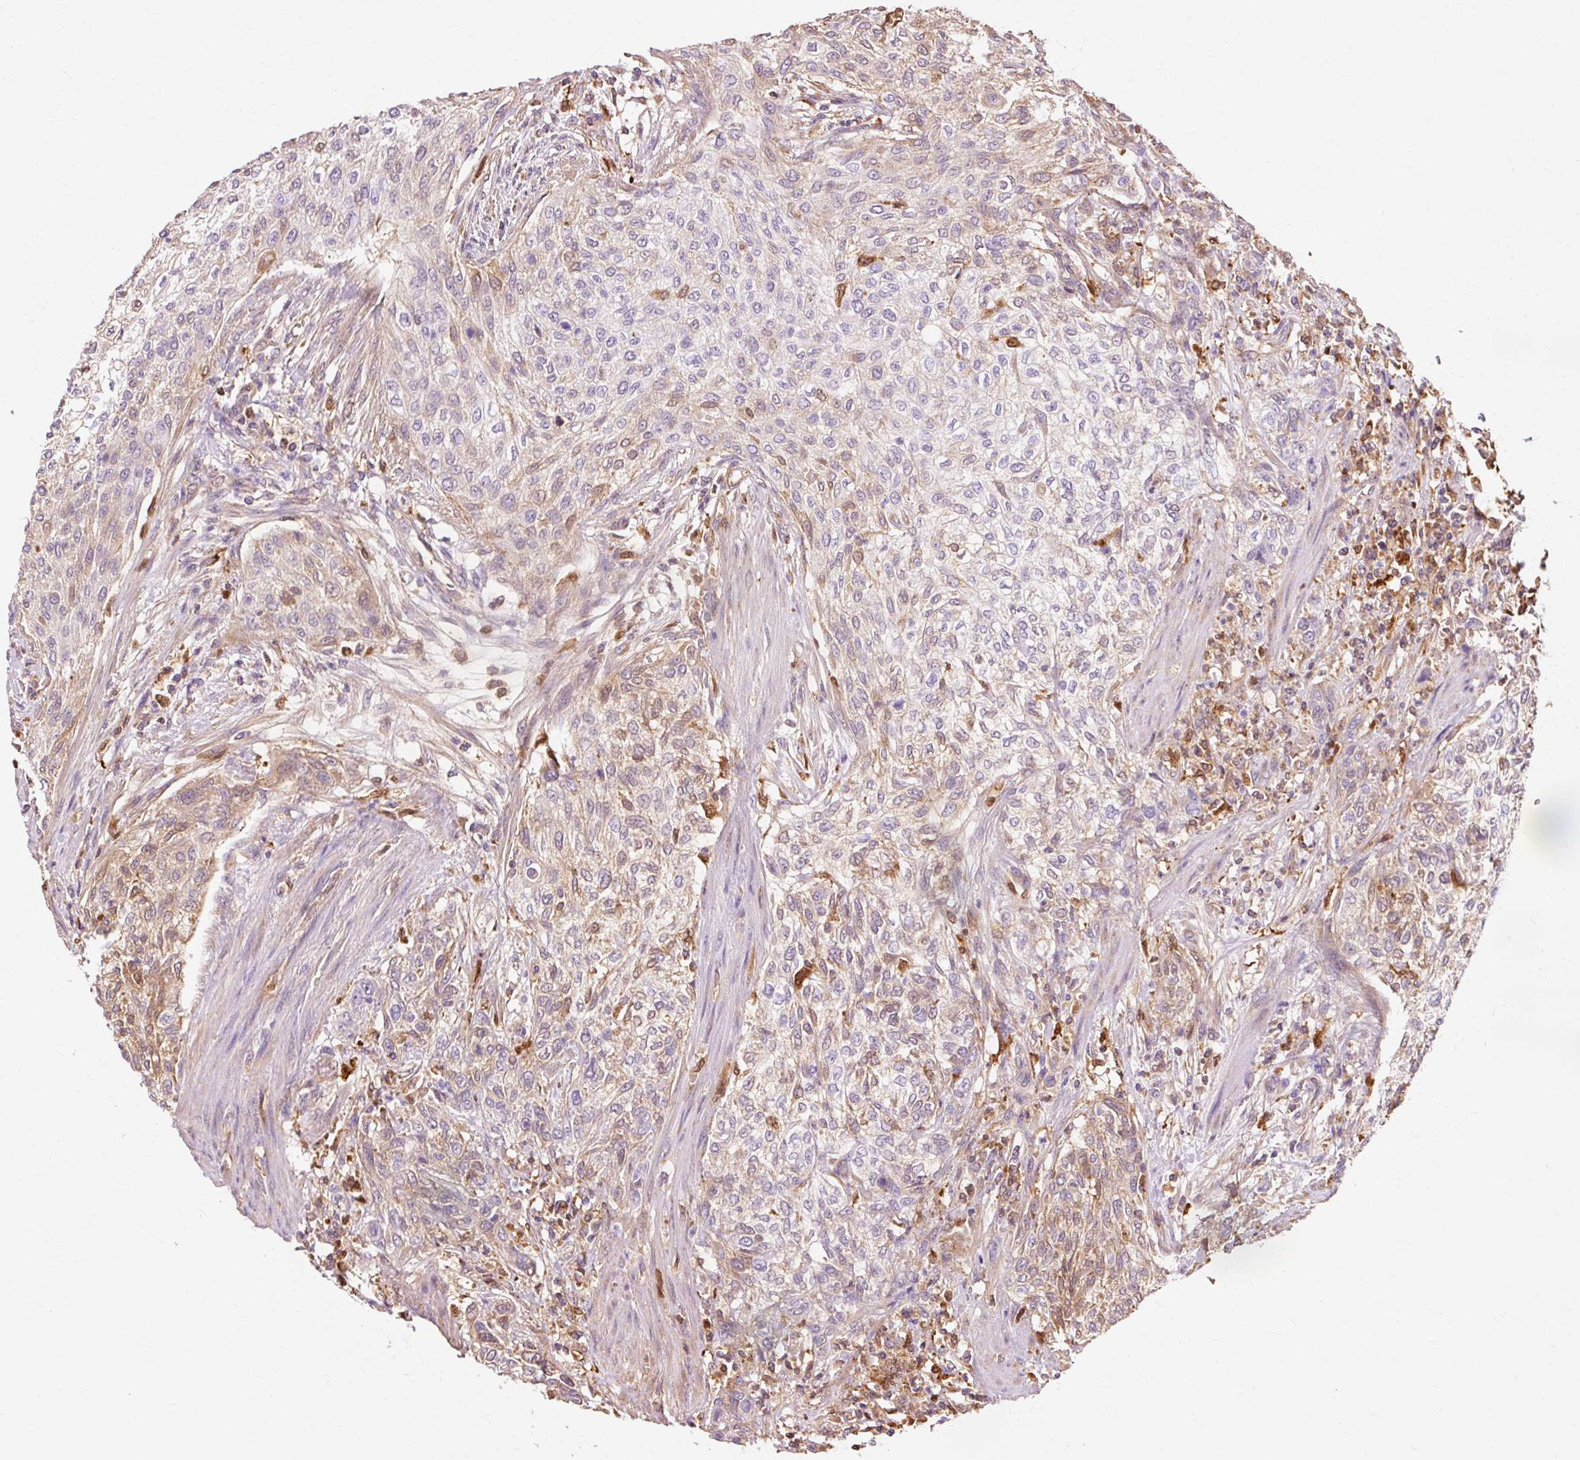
{"staining": {"intensity": "weak", "quantity": "25%-75%", "location": "cytoplasmic/membranous"}, "tissue": "urothelial cancer", "cell_type": "Tumor cells", "image_type": "cancer", "snomed": [{"axis": "morphology", "description": "Urothelial carcinoma, High grade"}, {"axis": "topography", "description": "Urinary bladder"}], "caption": "This histopathology image reveals urothelial cancer stained with immunohistochemistry (IHC) to label a protein in brown. The cytoplasmic/membranous of tumor cells show weak positivity for the protein. Nuclei are counter-stained blue.", "gene": "GPX1", "patient": {"sex": "male", "age": 35}}